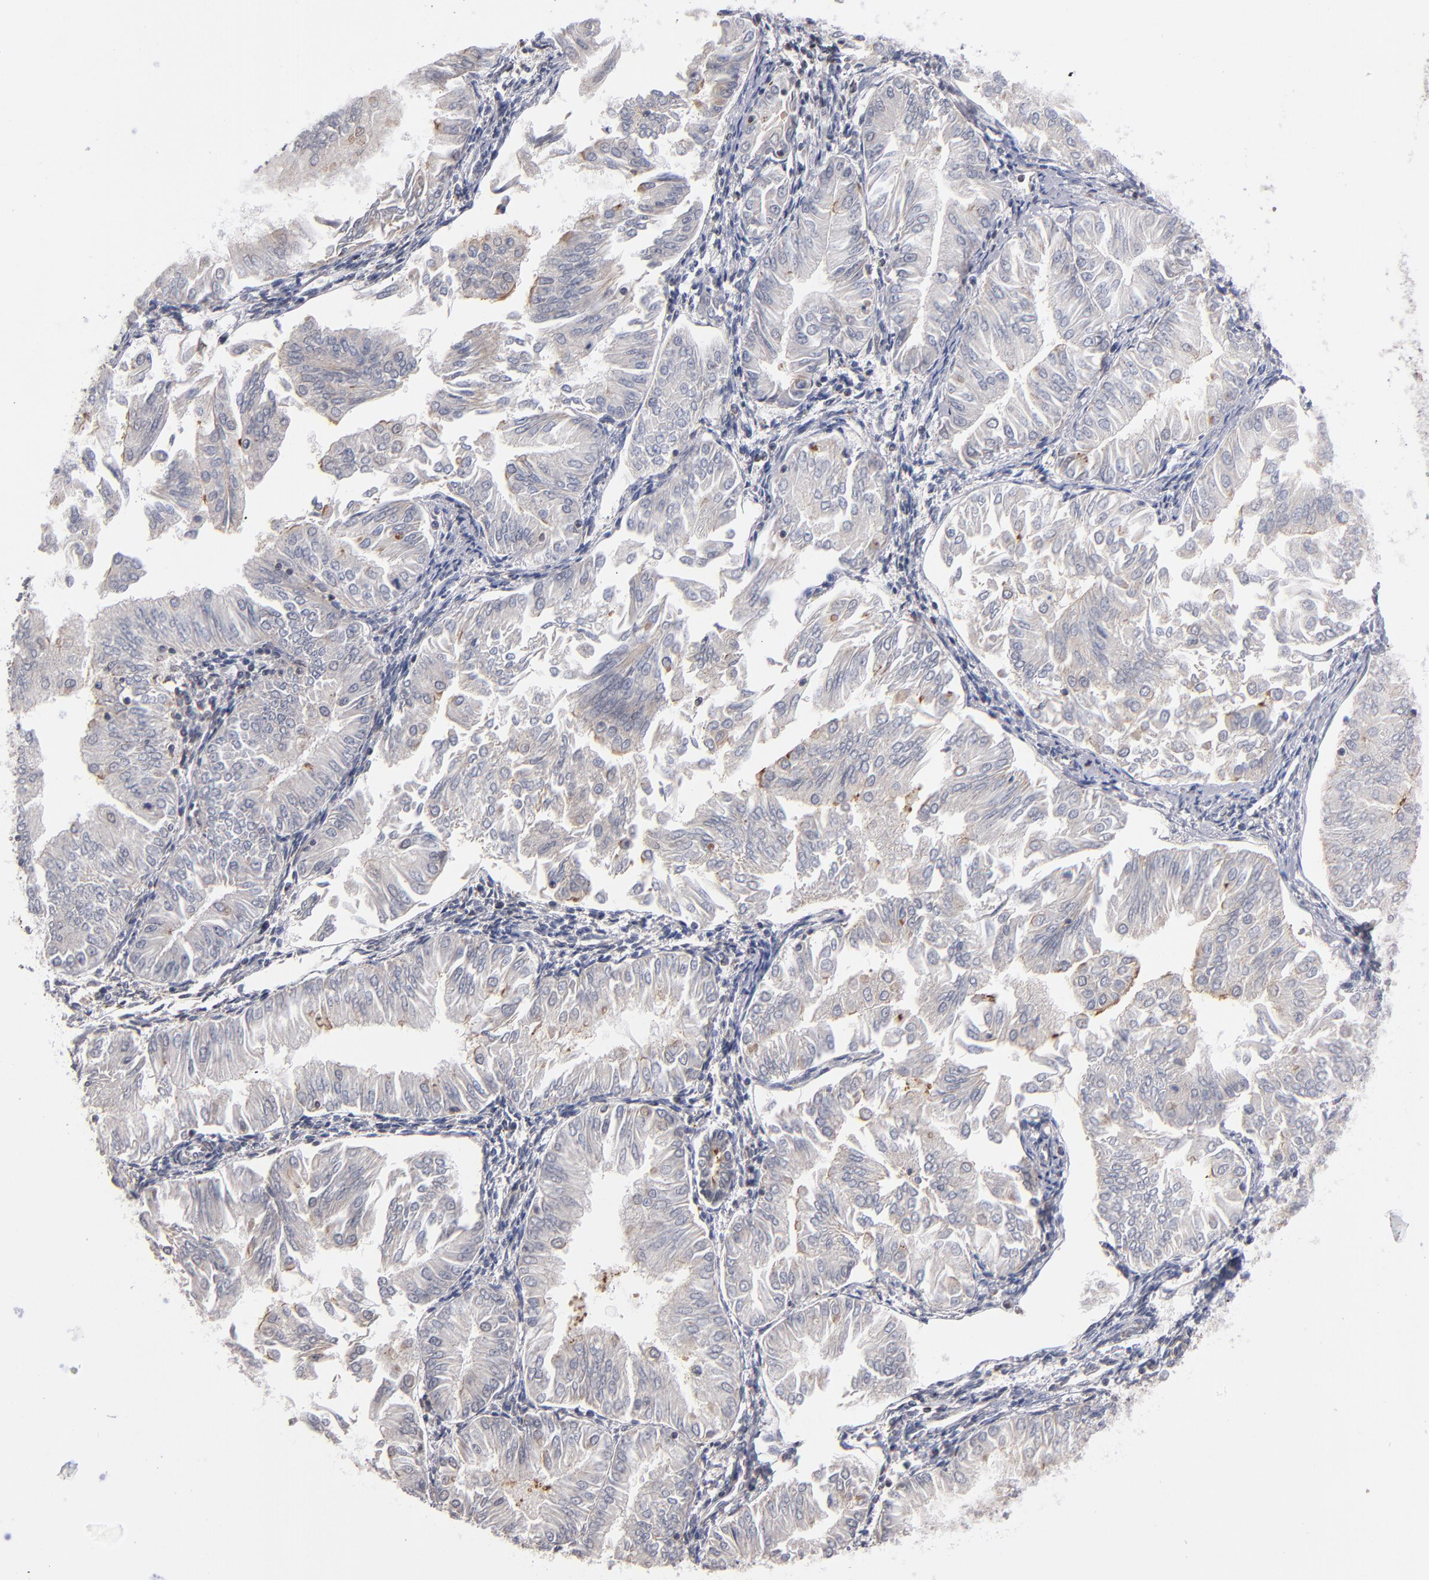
{"staining": {"intensity": "negative", "quantity": "none", "location": "none"}, "tissue": "endometrial cancer", "cell_type": "Tumor cells", "image_type": "cancer", "snomed": [{"axis": "morphology", "description": "Adenocarcinoma, NOS"}, {"axis": "topography", "description": "Endometrium"}], "caption": "This is an immunohistochemistry (IHC) photomicrograph of adenocarcinoma (endometrial). There is no positivity in tumor cells.", "gene": "ODF2", "patient": {"sex": "female", "age": 53}}